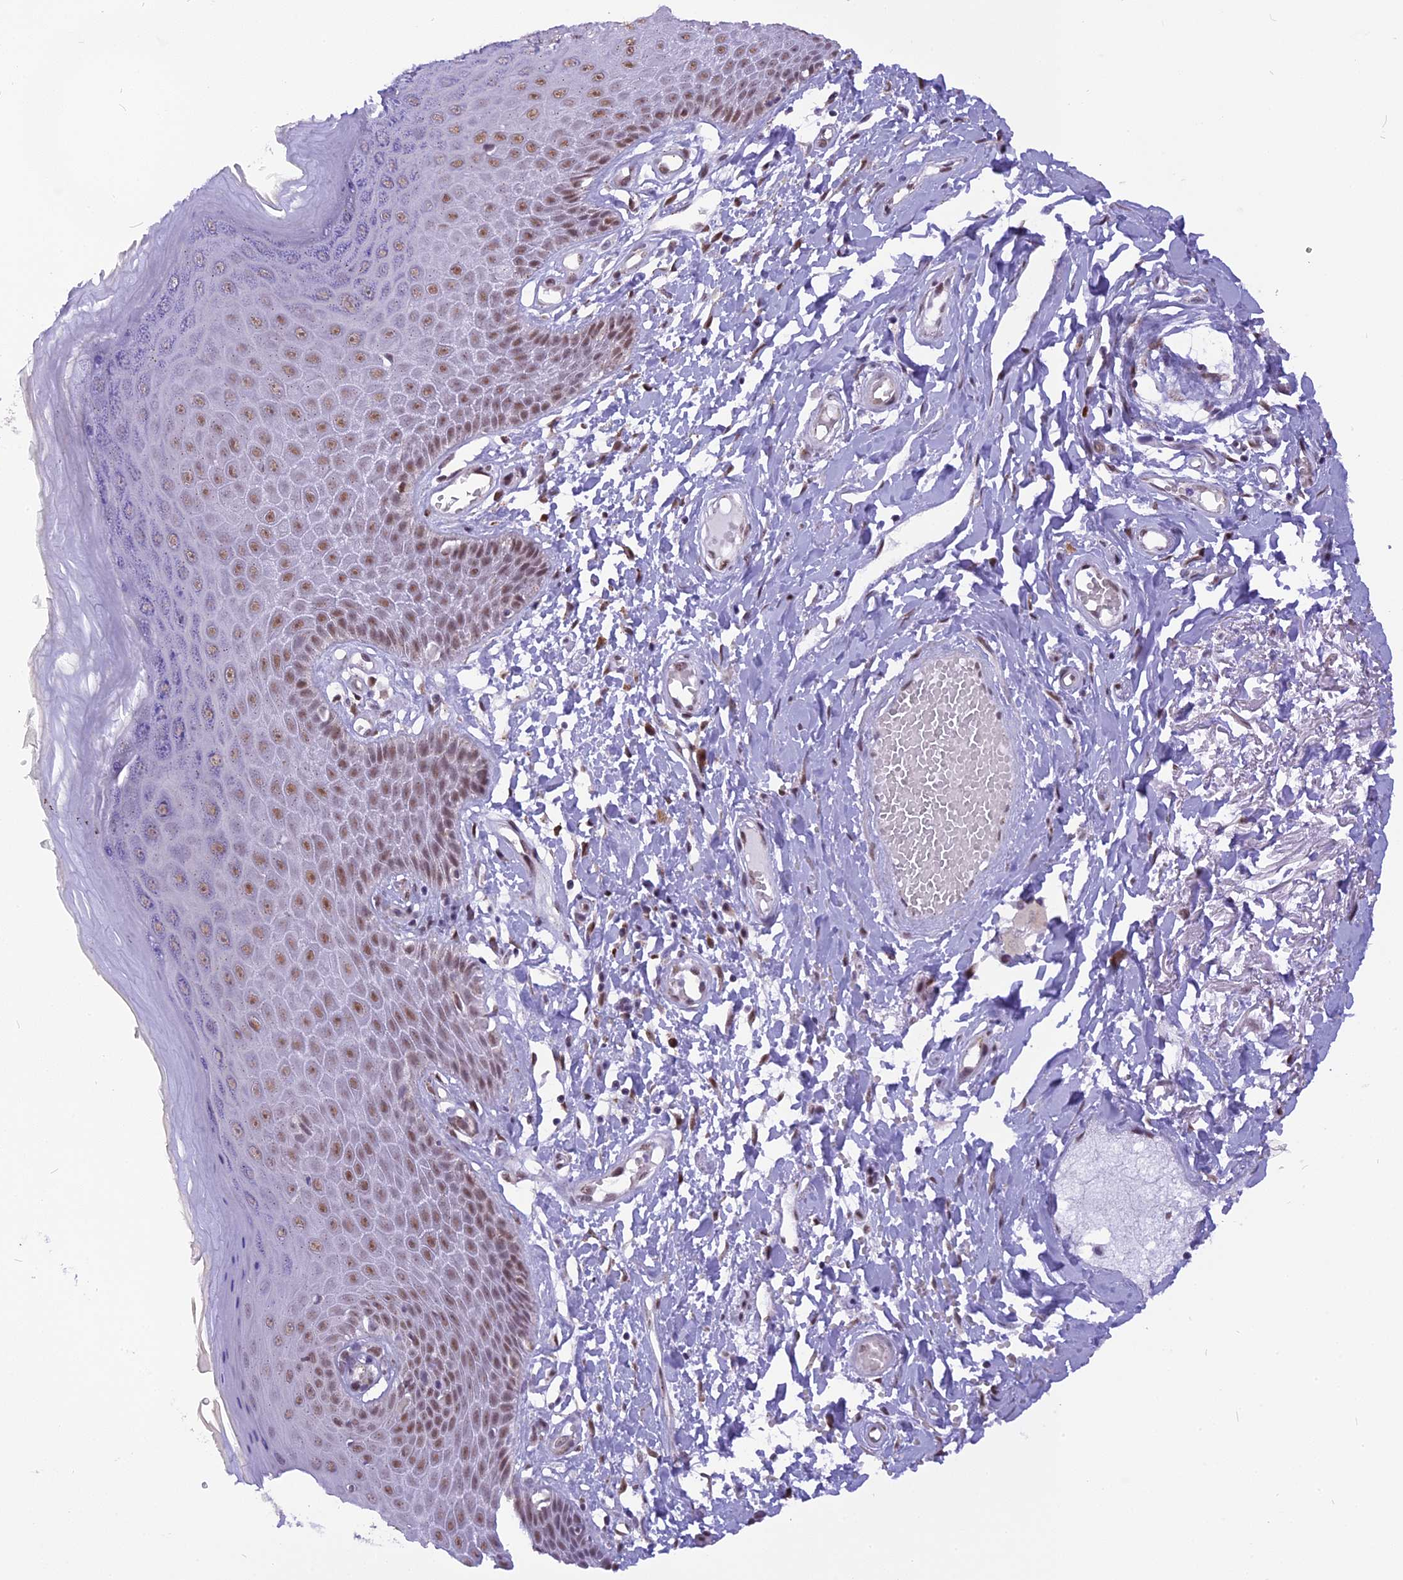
{"staining": {"intensity": "moderate", "quantity": "25%-75%", "location": "nuclear"}, "tissue": "skin", "cell_type": "Epidermal cells", "image_type": "normal", "snomed": [{"axis": "morphology", "description": "Normal tissue, NOS"}, {"axis": "topography", "description": "Anal"}], "caption": "Immunohistochemical staining of normal human skin exhibits moderate nuclear protein expression in about 25%-75% of epidermal cells.", "gene": "IRF2BP1", "patient": {"sex": "male", "age": 78}}